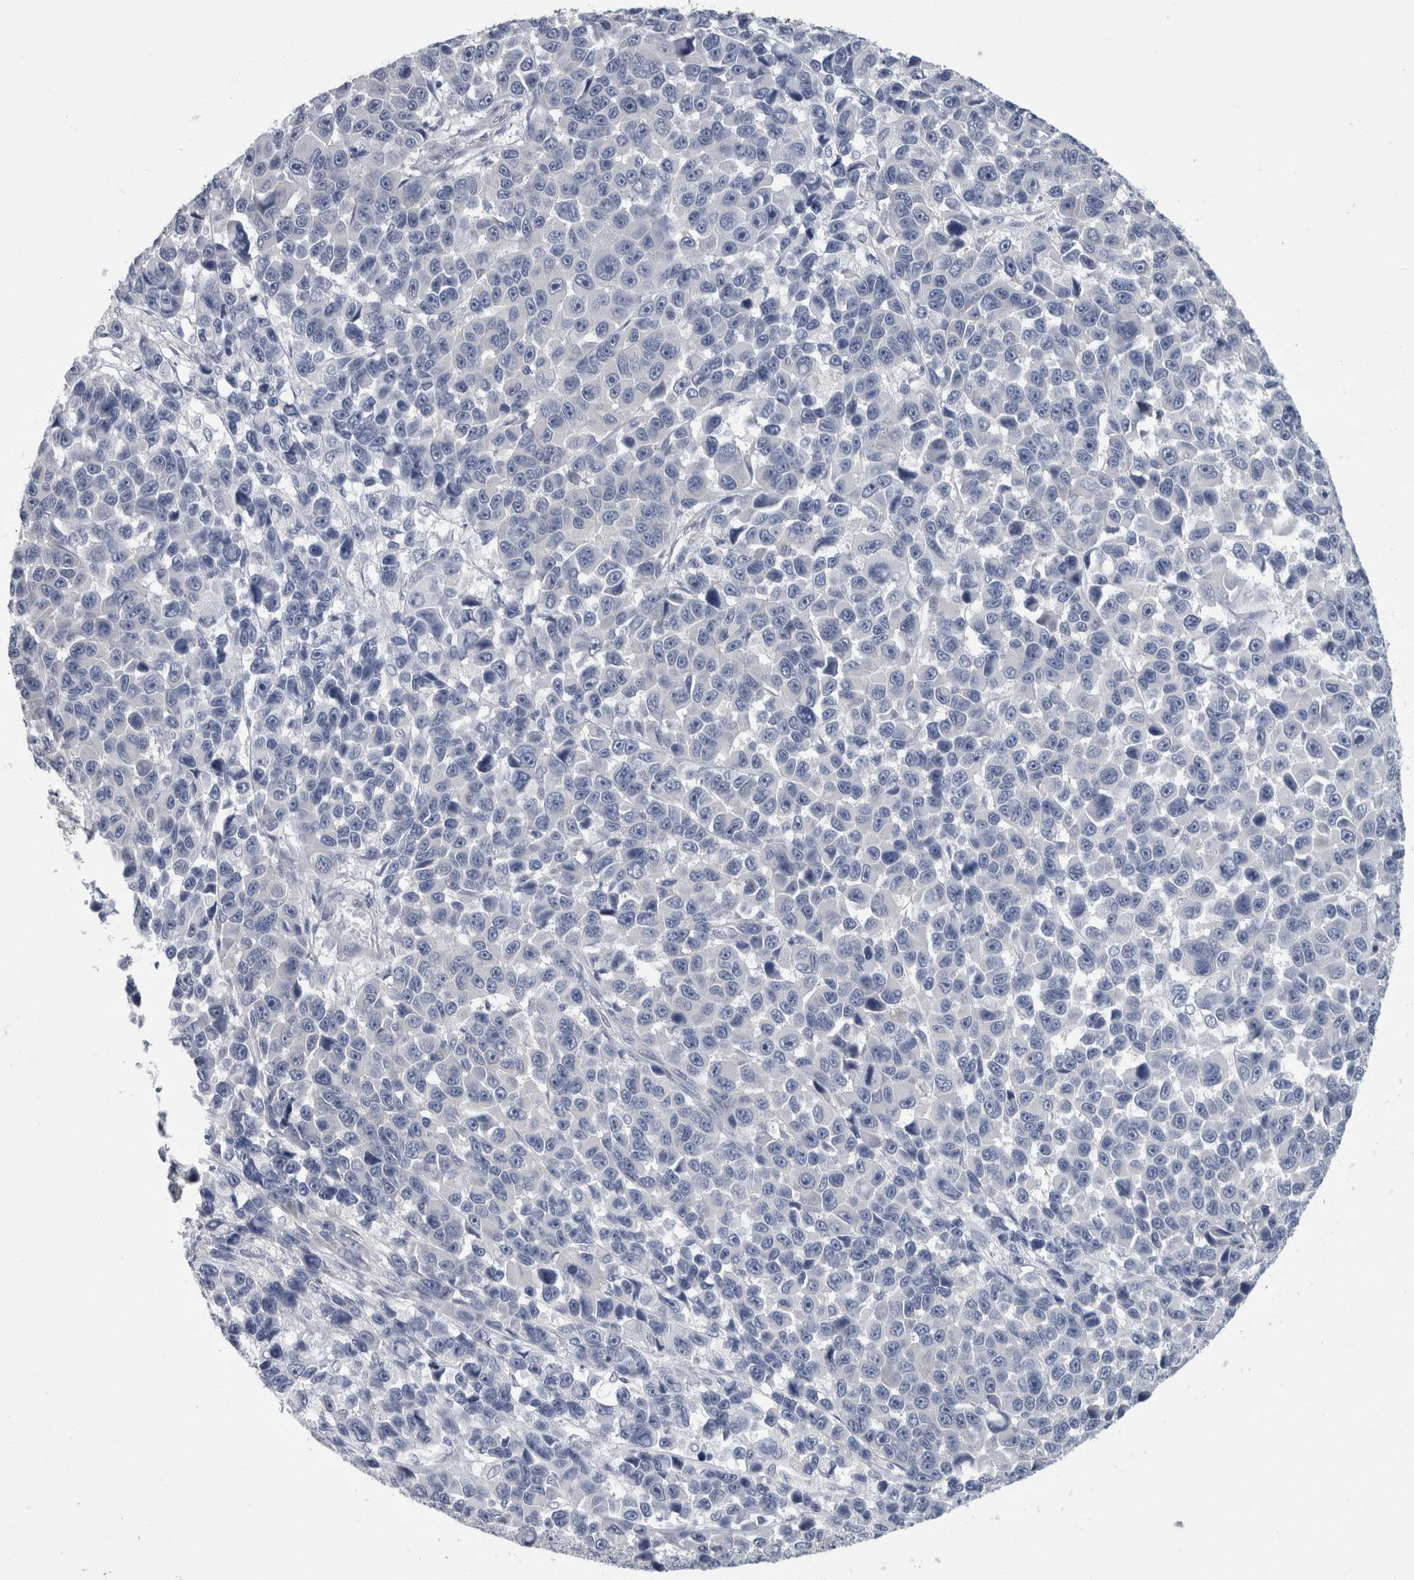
{"staining": {"intensity": "negative", "quantity": "none", "location": "none"}, "tissue": "melanoma", "cell_type": "Tumor cells", "image_type": "cancer", "snomed": [{"axis": "morphology", "description": "Malignant melanoma, NOS"}, {"axis": "topography", "description": "Skin"}], "caption": "Tumor cells are negative for brown protein staining in malignant melanoma.", "gene": "FAM83H", "patient": {"sex": "male", "age": 53}}